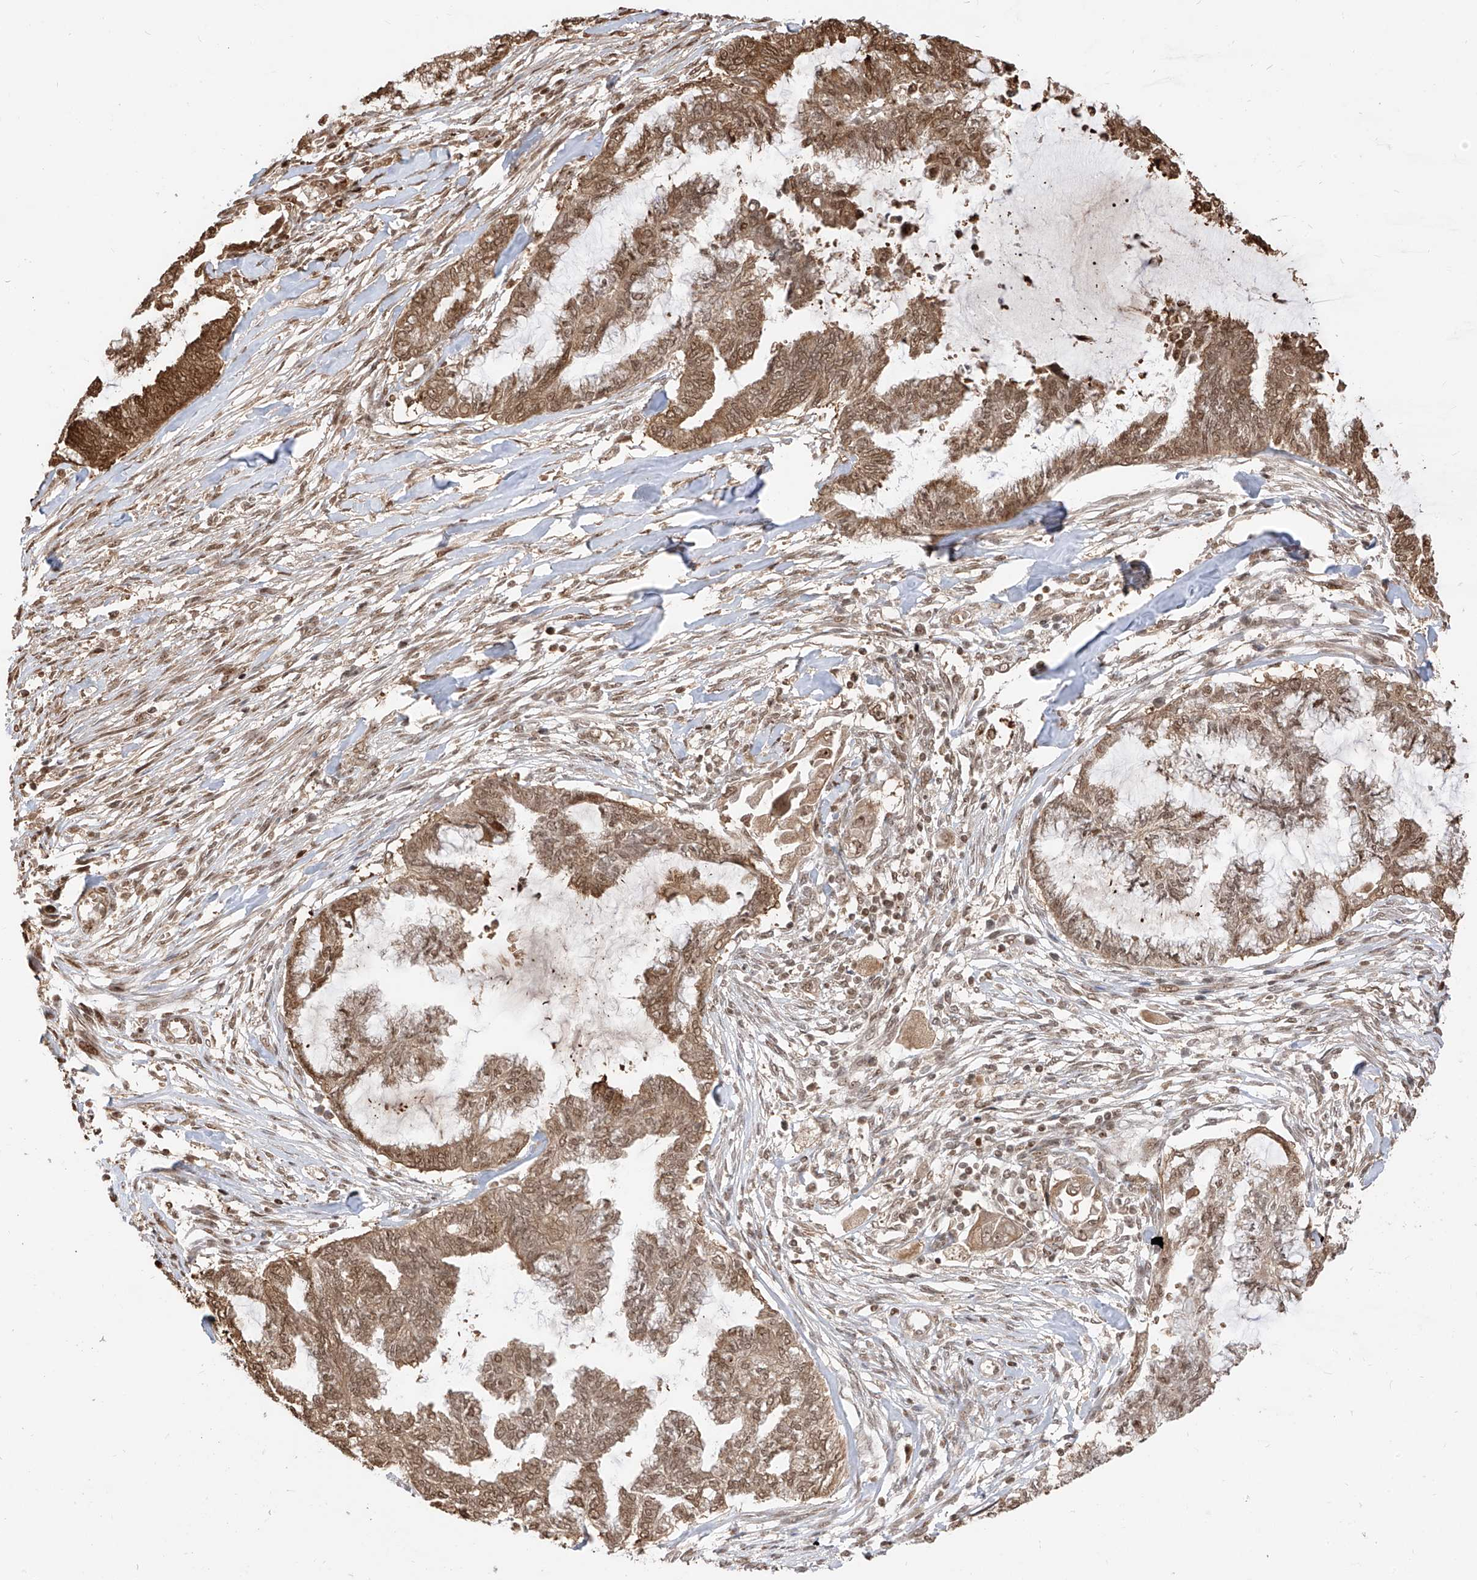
{"staining": {"intensity": "moderate", "quantity": ">75%", "location": "cytoplasmic/membranous,nuclear"}, "tissue": "endometrial cancer", "cell_type": "Tumor cells", "image_type": "cancer", "snomed": [{"axis": "morphology", "description": "Adenocarcinoma, NOS"}, {"axis": "topography", "description": "Endometrium"}], "caption": "Protein expression analysis of adenocarcinoma (endometrial) exhibits moderate cytoplasmic/membranous and nuclear expression in approximately >75% of tumor cells.", "gene": "VMP1", "patient": {"sex": "female", "age": 86}}